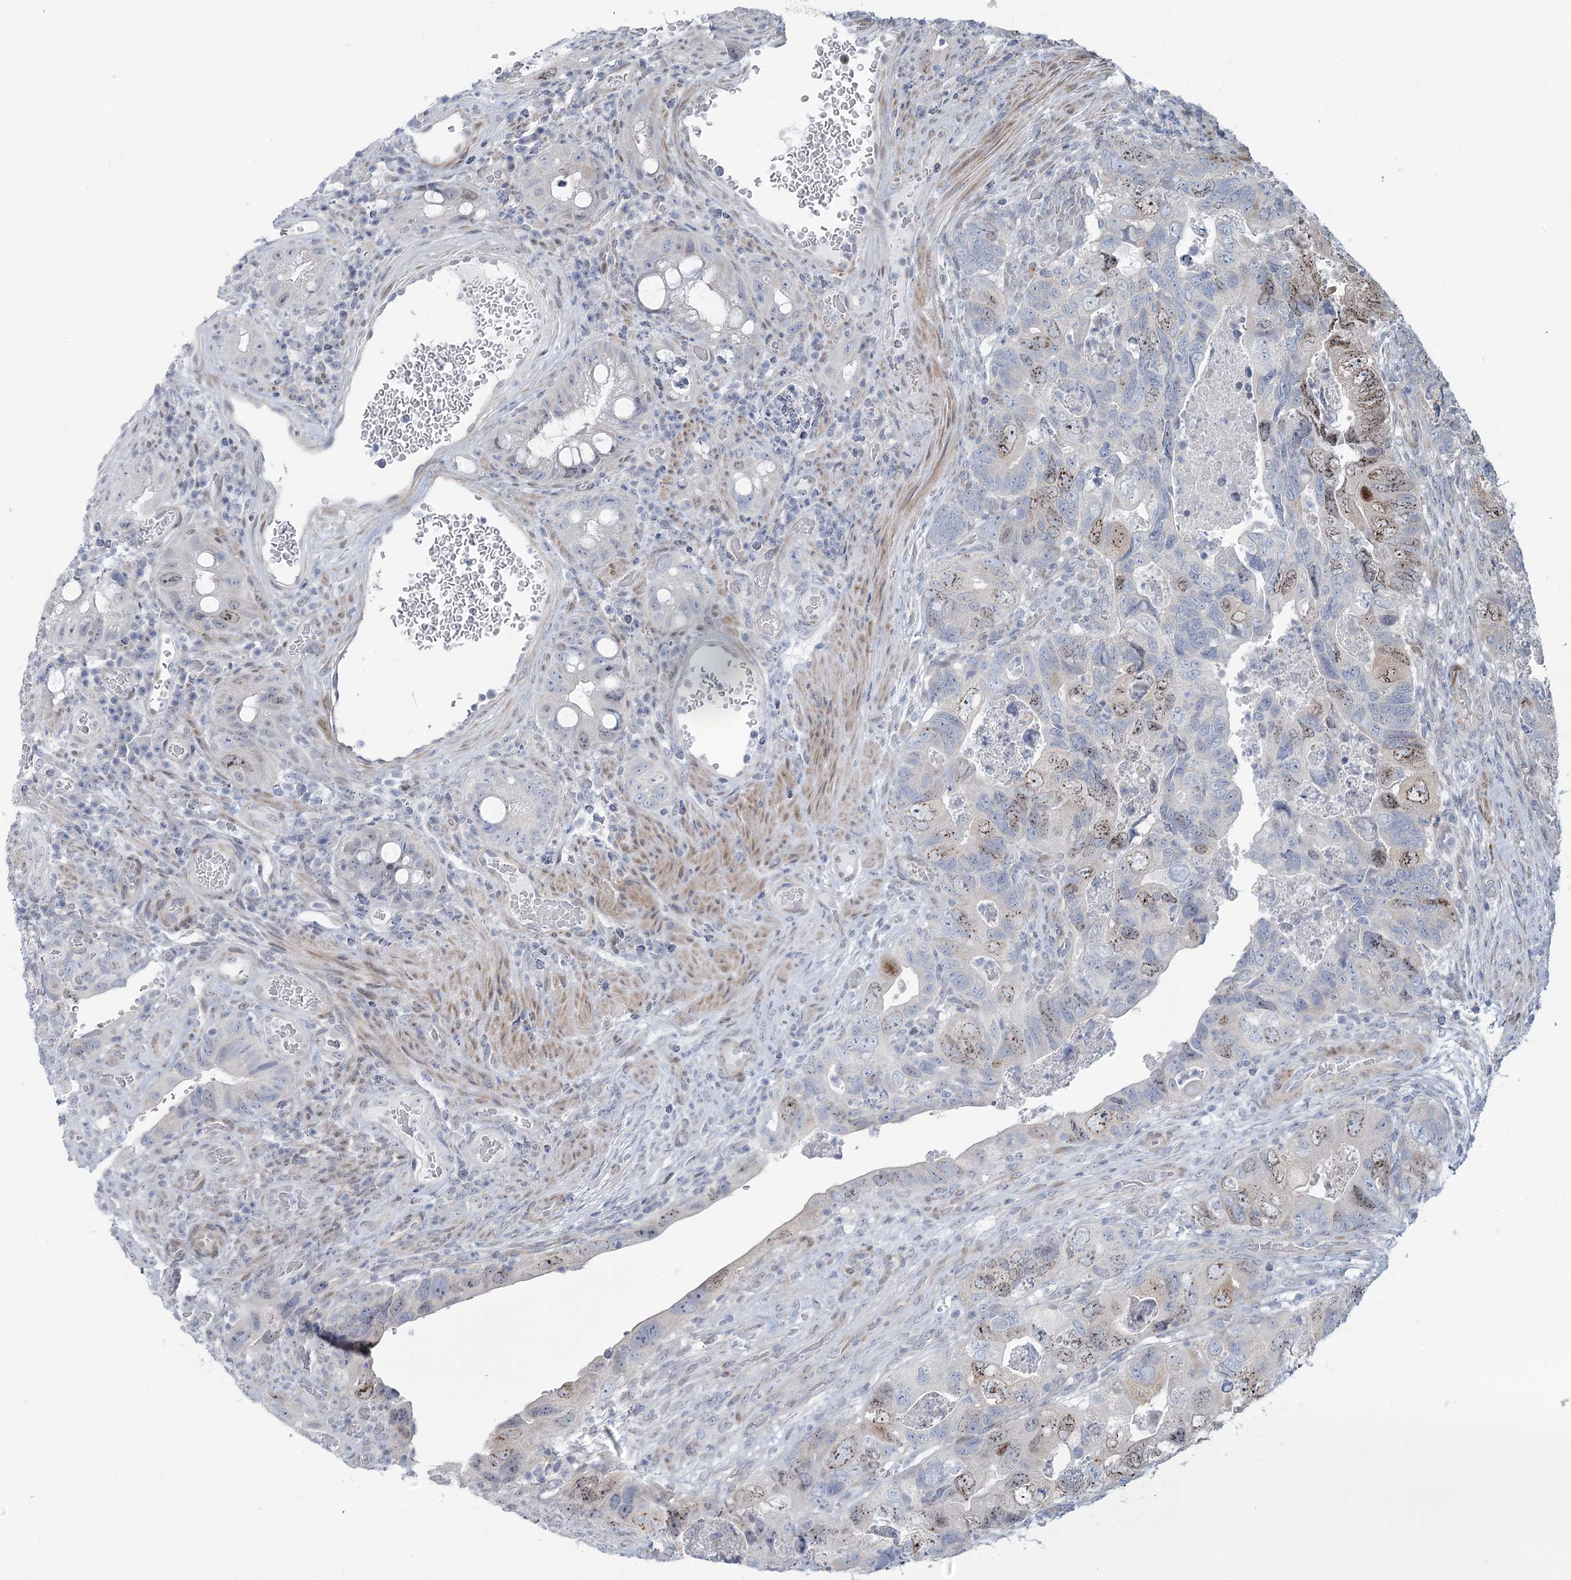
{"staining": {"intensity": "weak", "quantity": "25%-75%", "location": "nuclear"}, "tissue": "colorectal cancer", "cell_type": "Tumor cells", "image_type": "cancer", "snomed": [{"axis": "morphology", "description": "Adenocarcinoma, NOS"}, {"axis": "topography", "description": "Rectum"}], "caption": "This is an image of immunohistochemistry (IHC) staining of adenocarcinoma (colorectal), which shows weak expression in the nuclear of tumor cells.", "gene": "ABITRAM", "patient": {"sex": "male", "age": 63}}